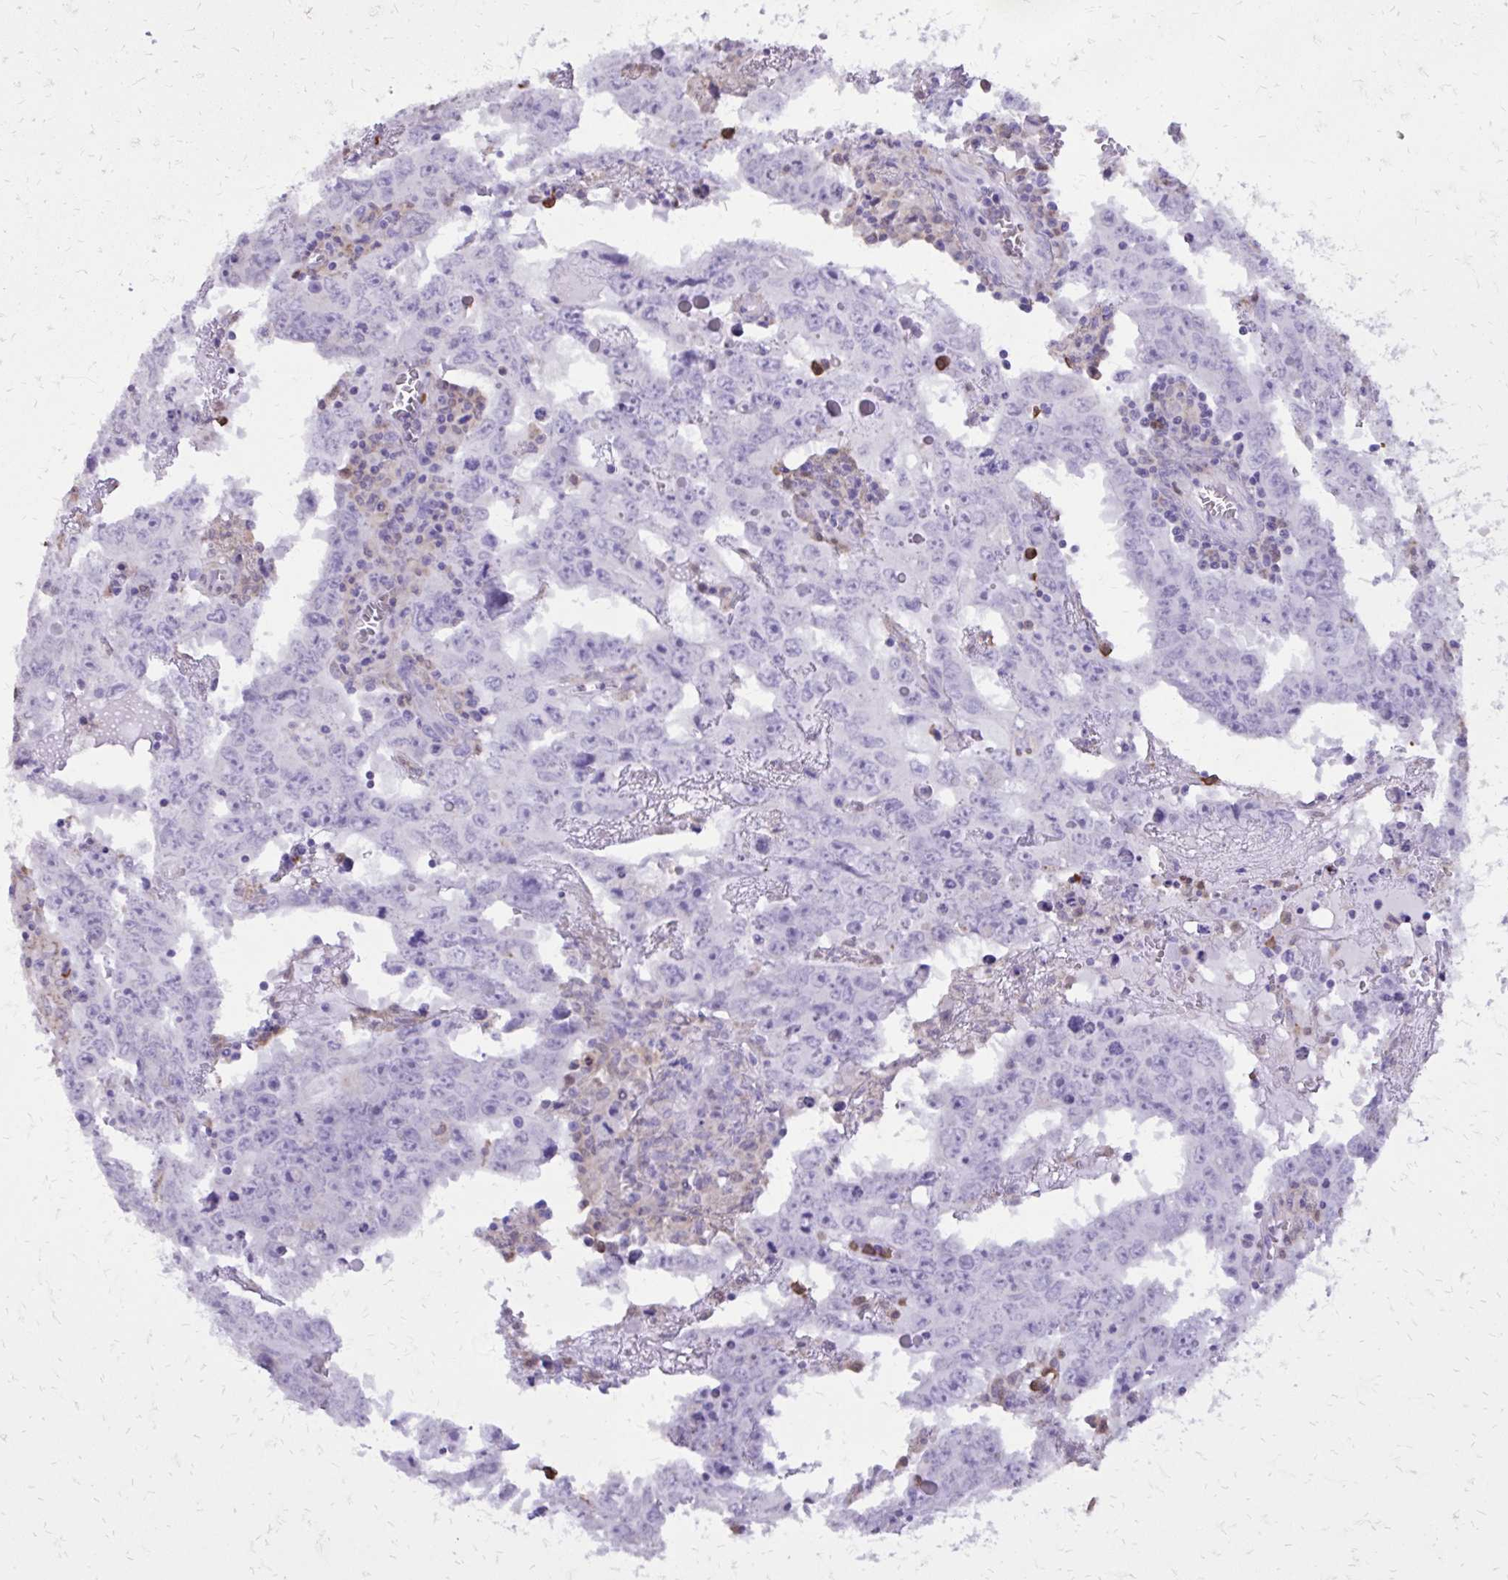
{"staining": {"intensity": "negative", "quantity": "none", "location": "none"}, "tissue": "testis cancer", "cell_type": "Tumor cells", "image_type": "cancer", "snomed": [{"axis": "morphology", "description": "Carcinoma, Embryonal, NOS"}, {"axis": "topography", "description": "Testis"}], "caption": "Tumor cells are negative for protein expression in human testis cancer (embryonal carcinoma).", "gene": "CAT", "patient": {"sex": "male", "age": 22}}